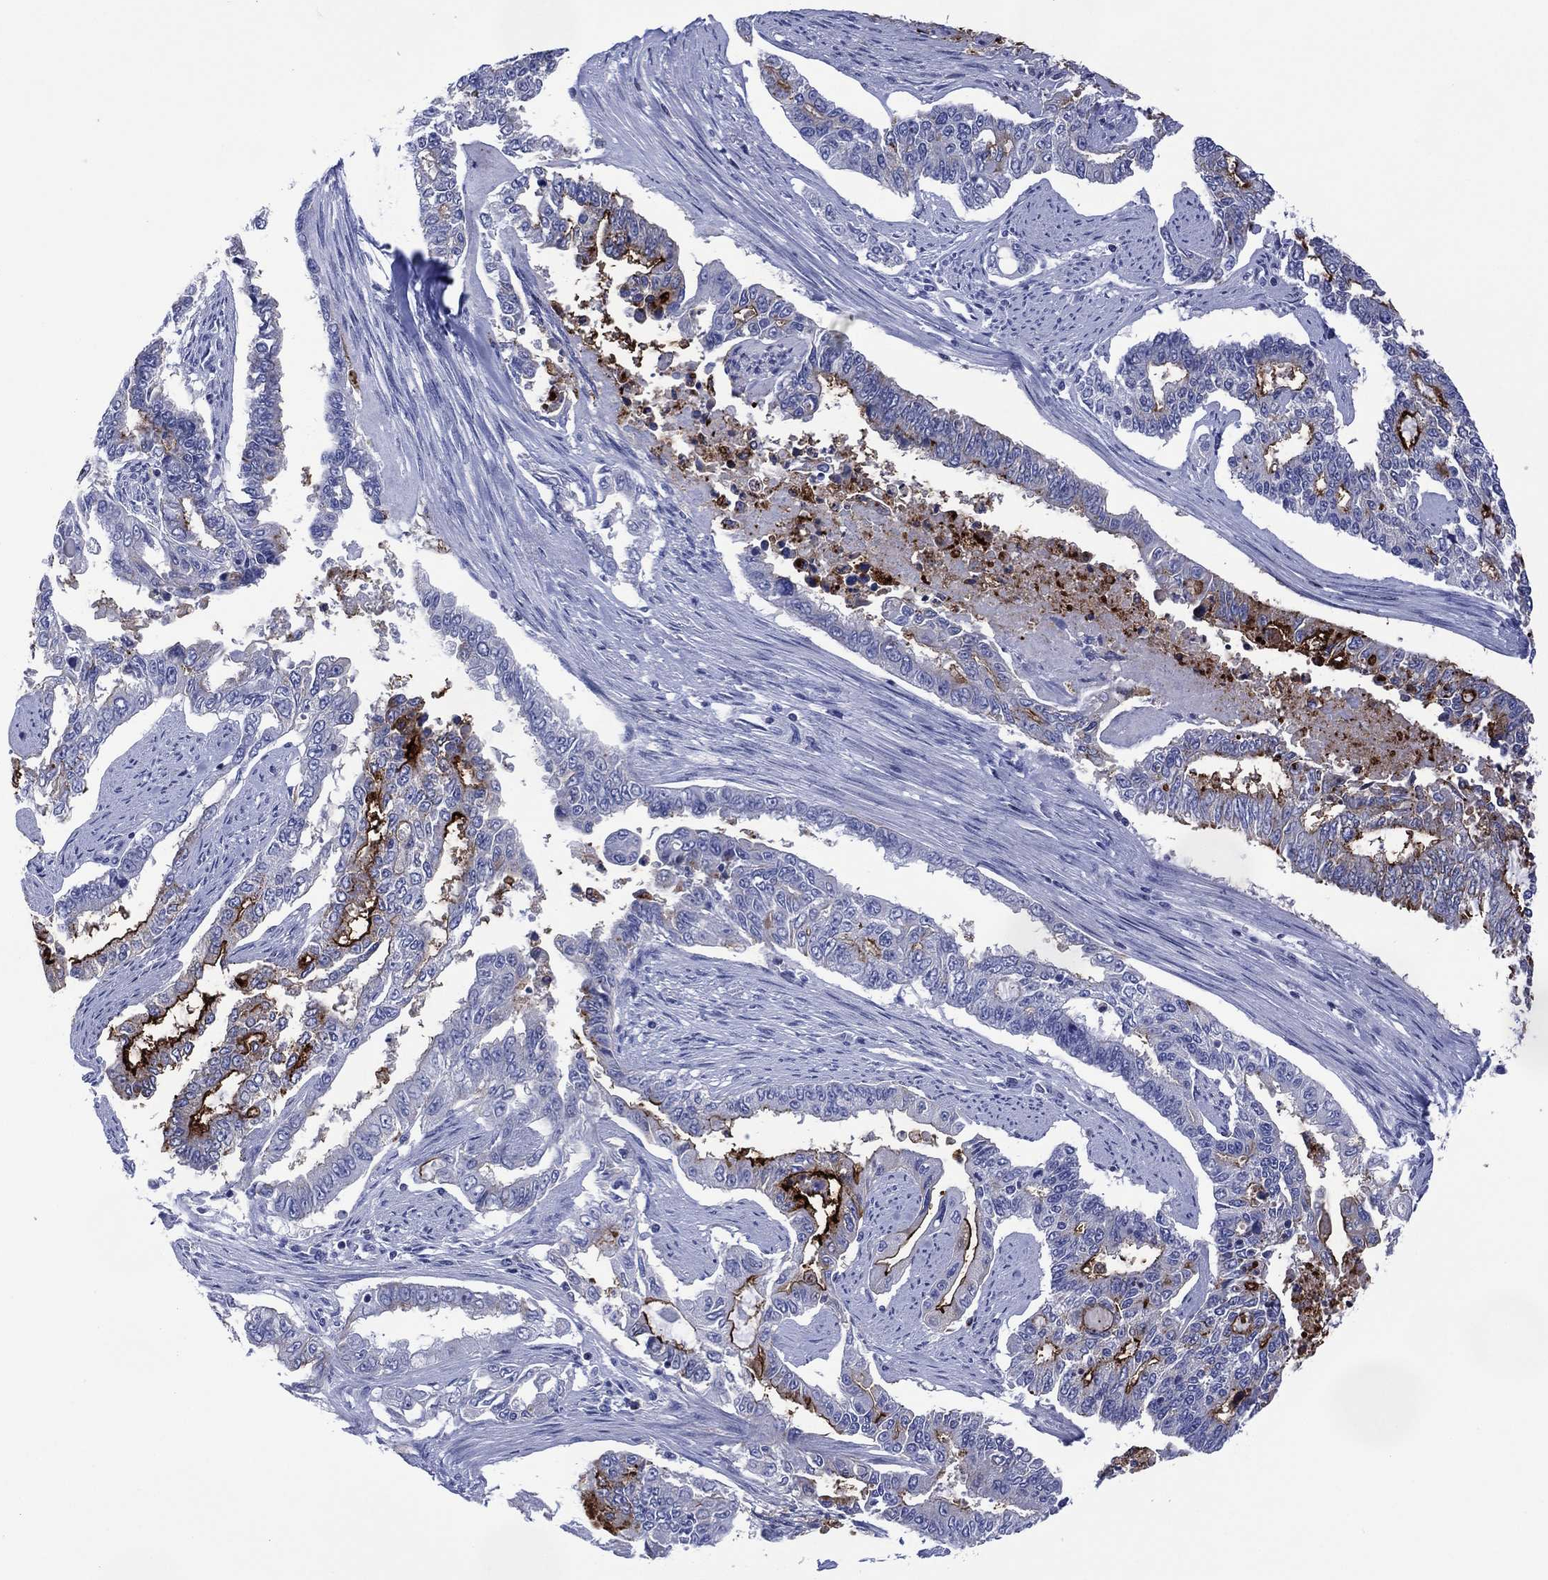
{"staining": {"intensity": "strong", "quantity": "<25%", "location": "cytoplasmic/membranous"}, "tissue": "endometrial cancer", "cell_type": "Tumor cells", "image_type": "cancer", "snomed": [{"axis": "morphology", "description": "Adenocarcinoma, NOS"}, {"axis": "topography", "description": "Uterus"}], "caption": "Immunohistochemistry (IHC) staining of adenocarcinoma (endometrial), which shows medium levels of strong cytoplasmic/membranous expression in about <25% of tumor cells indicating strong cytoplasmic/membranous protein expression. The staining was performed using DAB (brown) for protein detection and nuclei were counterstained in hematoxylin (blue).", "gene": "DPP4", "patient": {"sex": "female", "age": 59}}